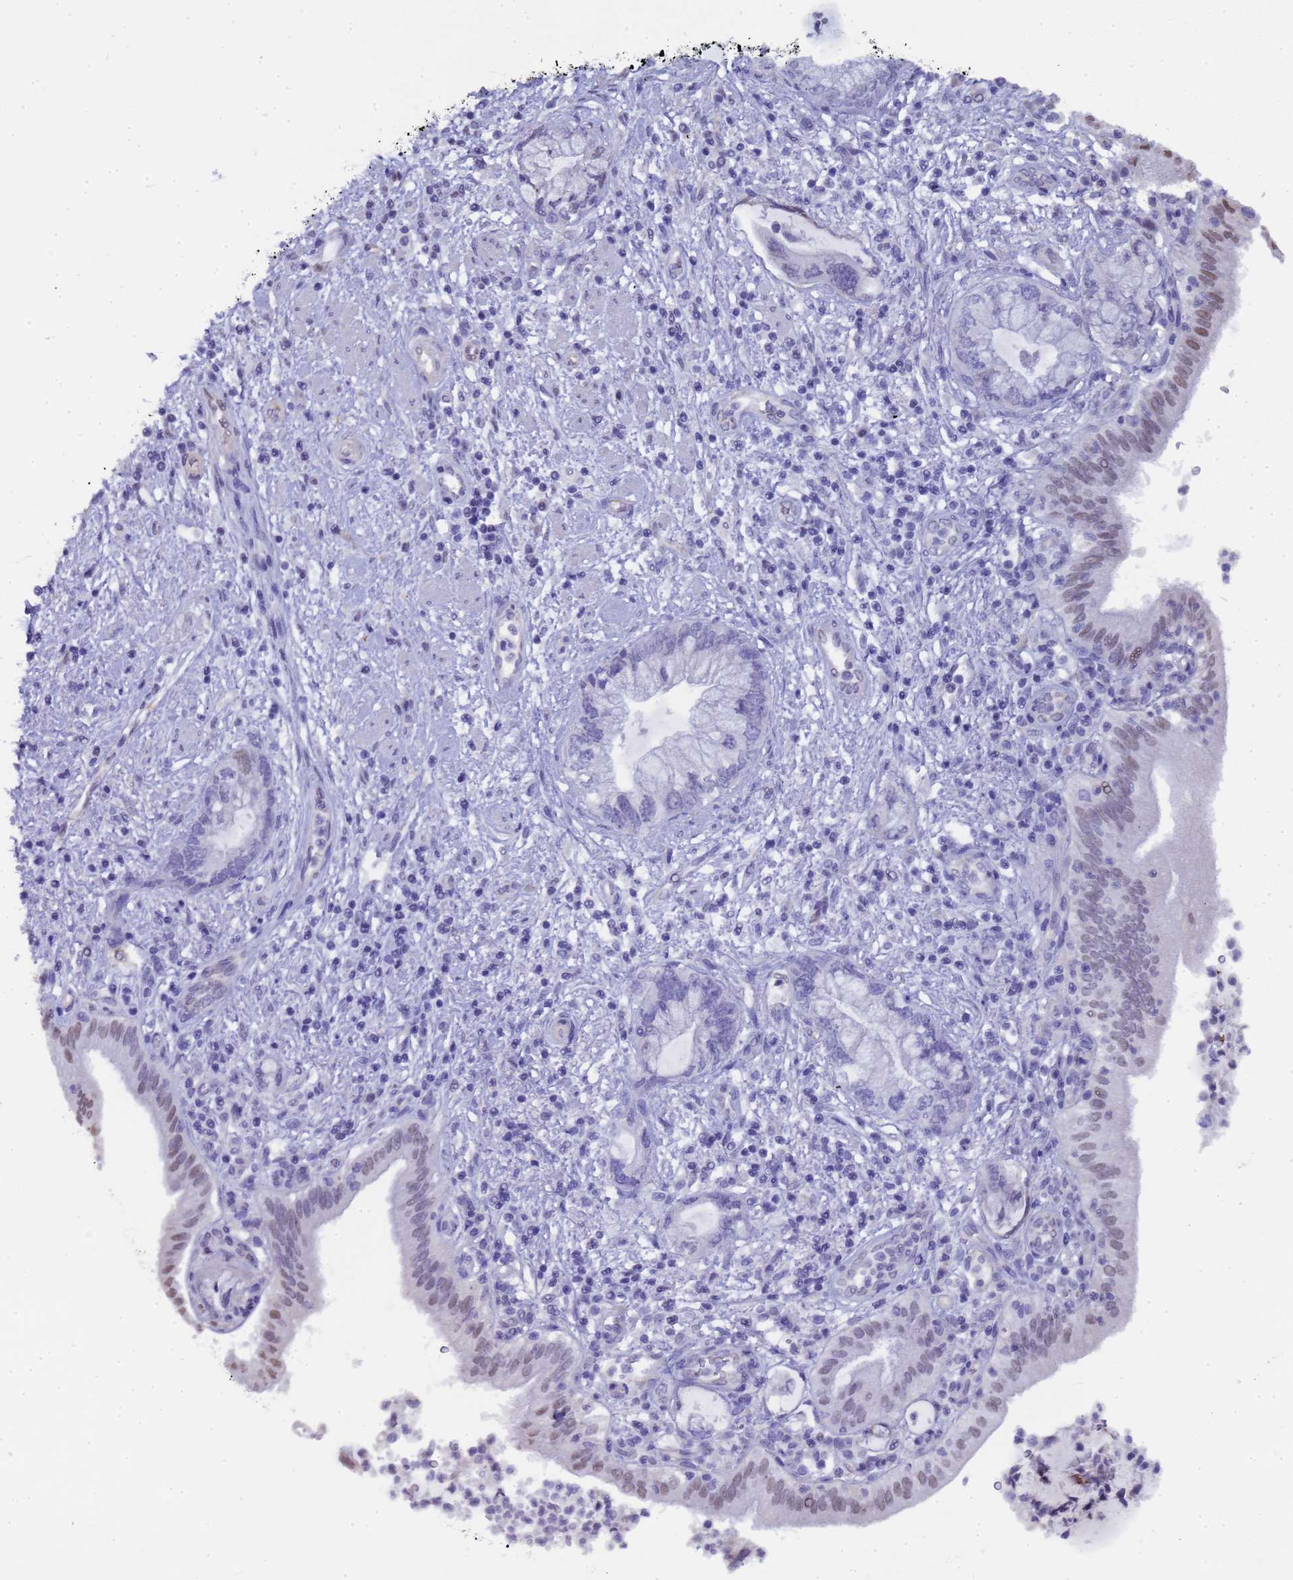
{"staining": {"intensity": "weak", "quantity": "<25%", "location": "nuclear"}, "tissue": "pancreatic cancer", "cell_type": "Tumor cells", "image_type": "cancer", "snomed": [{"axis": "morphology", "description": "Adenocarcinoma, NOS"}, {"axis": "topography", "description": "Pancreas"}], "caption": "Tumor cells show no significant staining in pancreatic cancer.", "gene": "CTRC", "patient": {"sex": "female", "age": 73}}